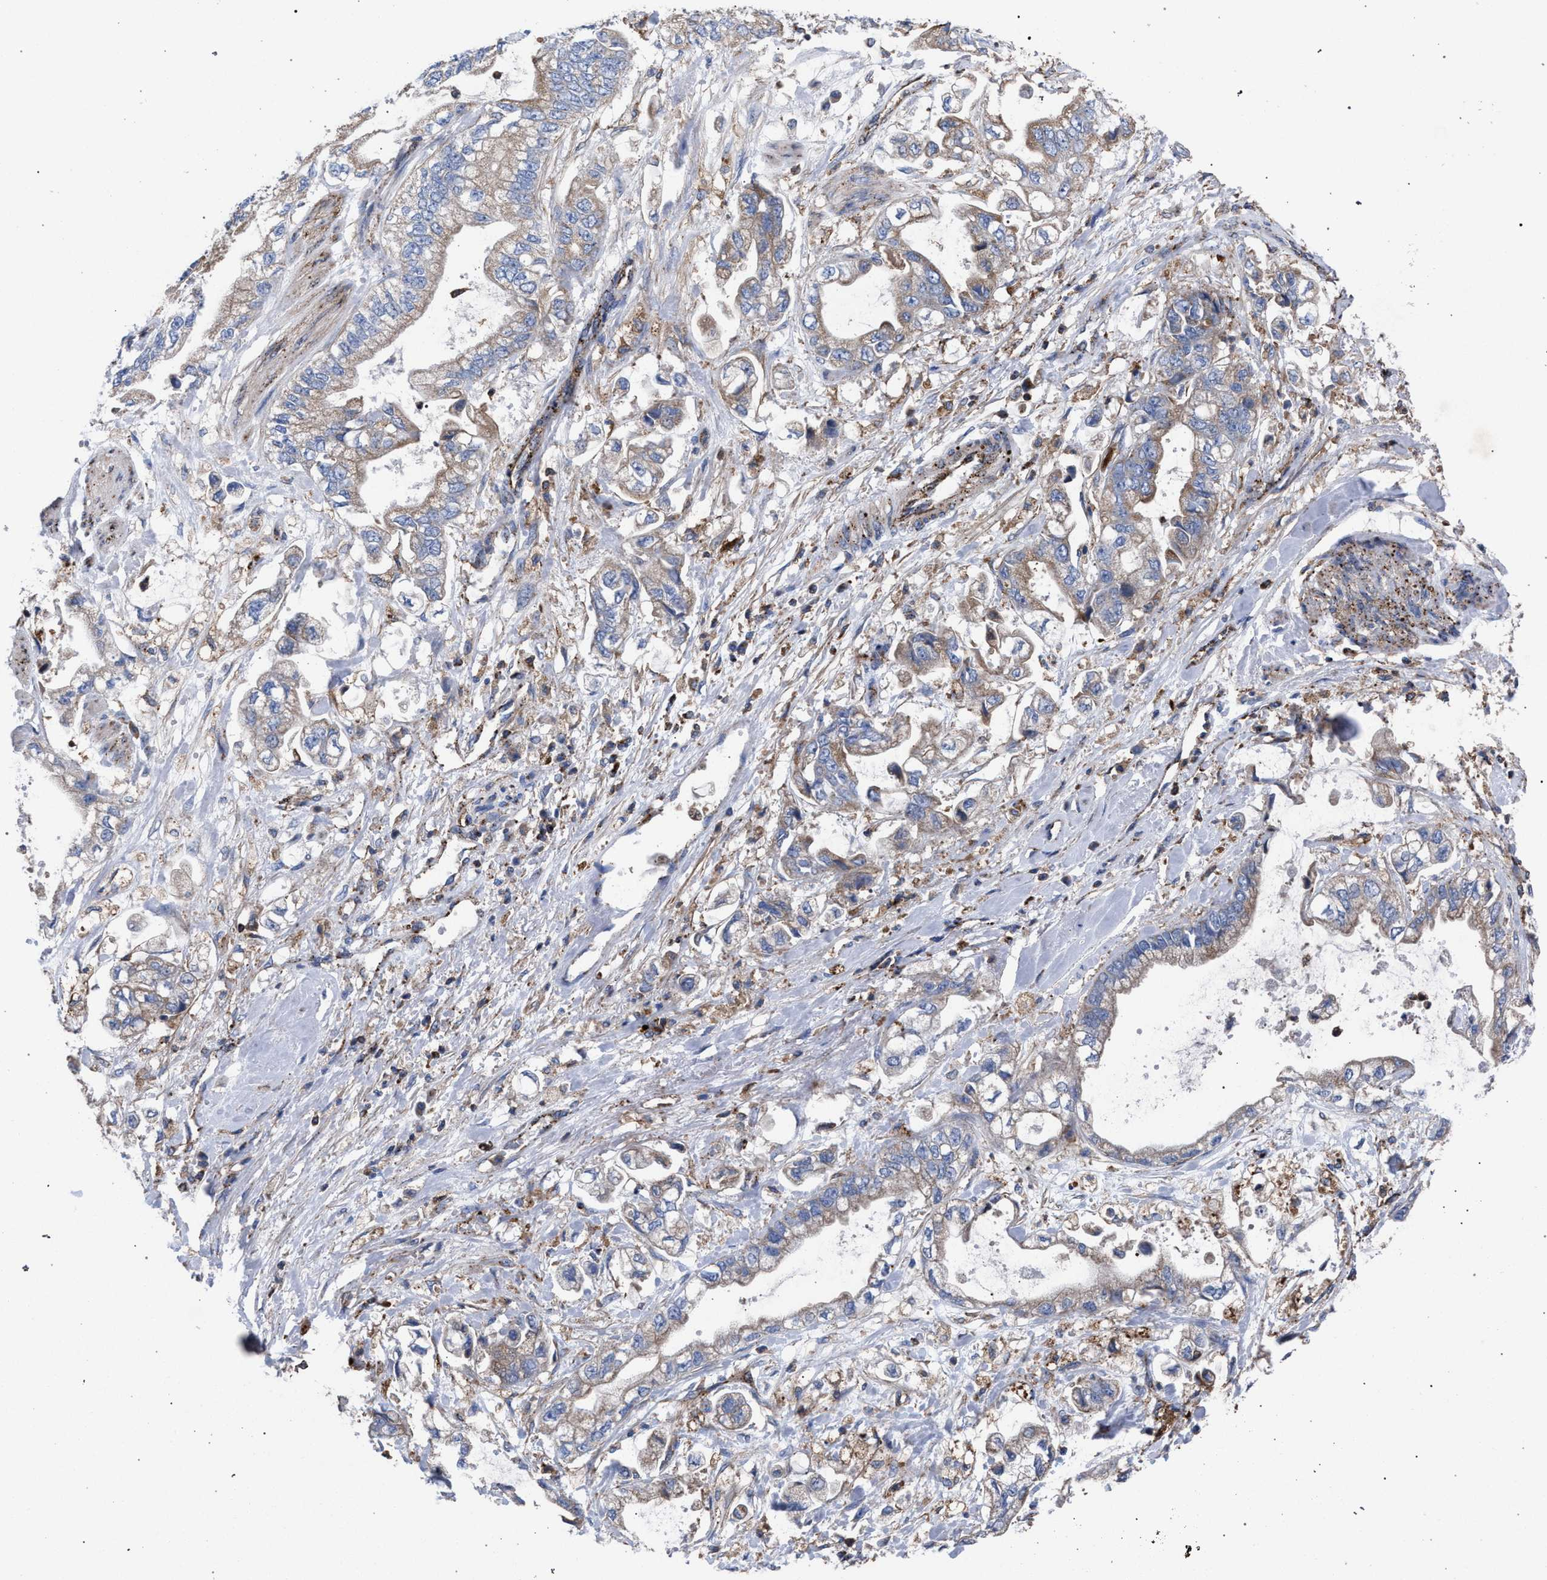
{"staining": {"intensity": "moderate", "quantity": ">75%", "location": "cytoplasmic/membranous"}, "tissue": "stomach cancer", "cell_type": "Tumor cells", "image_type": "cancer", "snomed": [{"axis": "morphology", "description": "Normal tissue, NOS"}, {"axis": "morphology", "description": "Adenocarcinoma, NOS"}, {"axis": "topography", "description": "Stomach"}], "caption": "Stomach cancer stained with a brown dye displays moderate cytoplasmic/membranous positive staining in approximately >75% of tumor cells.", "gene": "PPT1", "patient": {"sex": "male", "age": 62}}